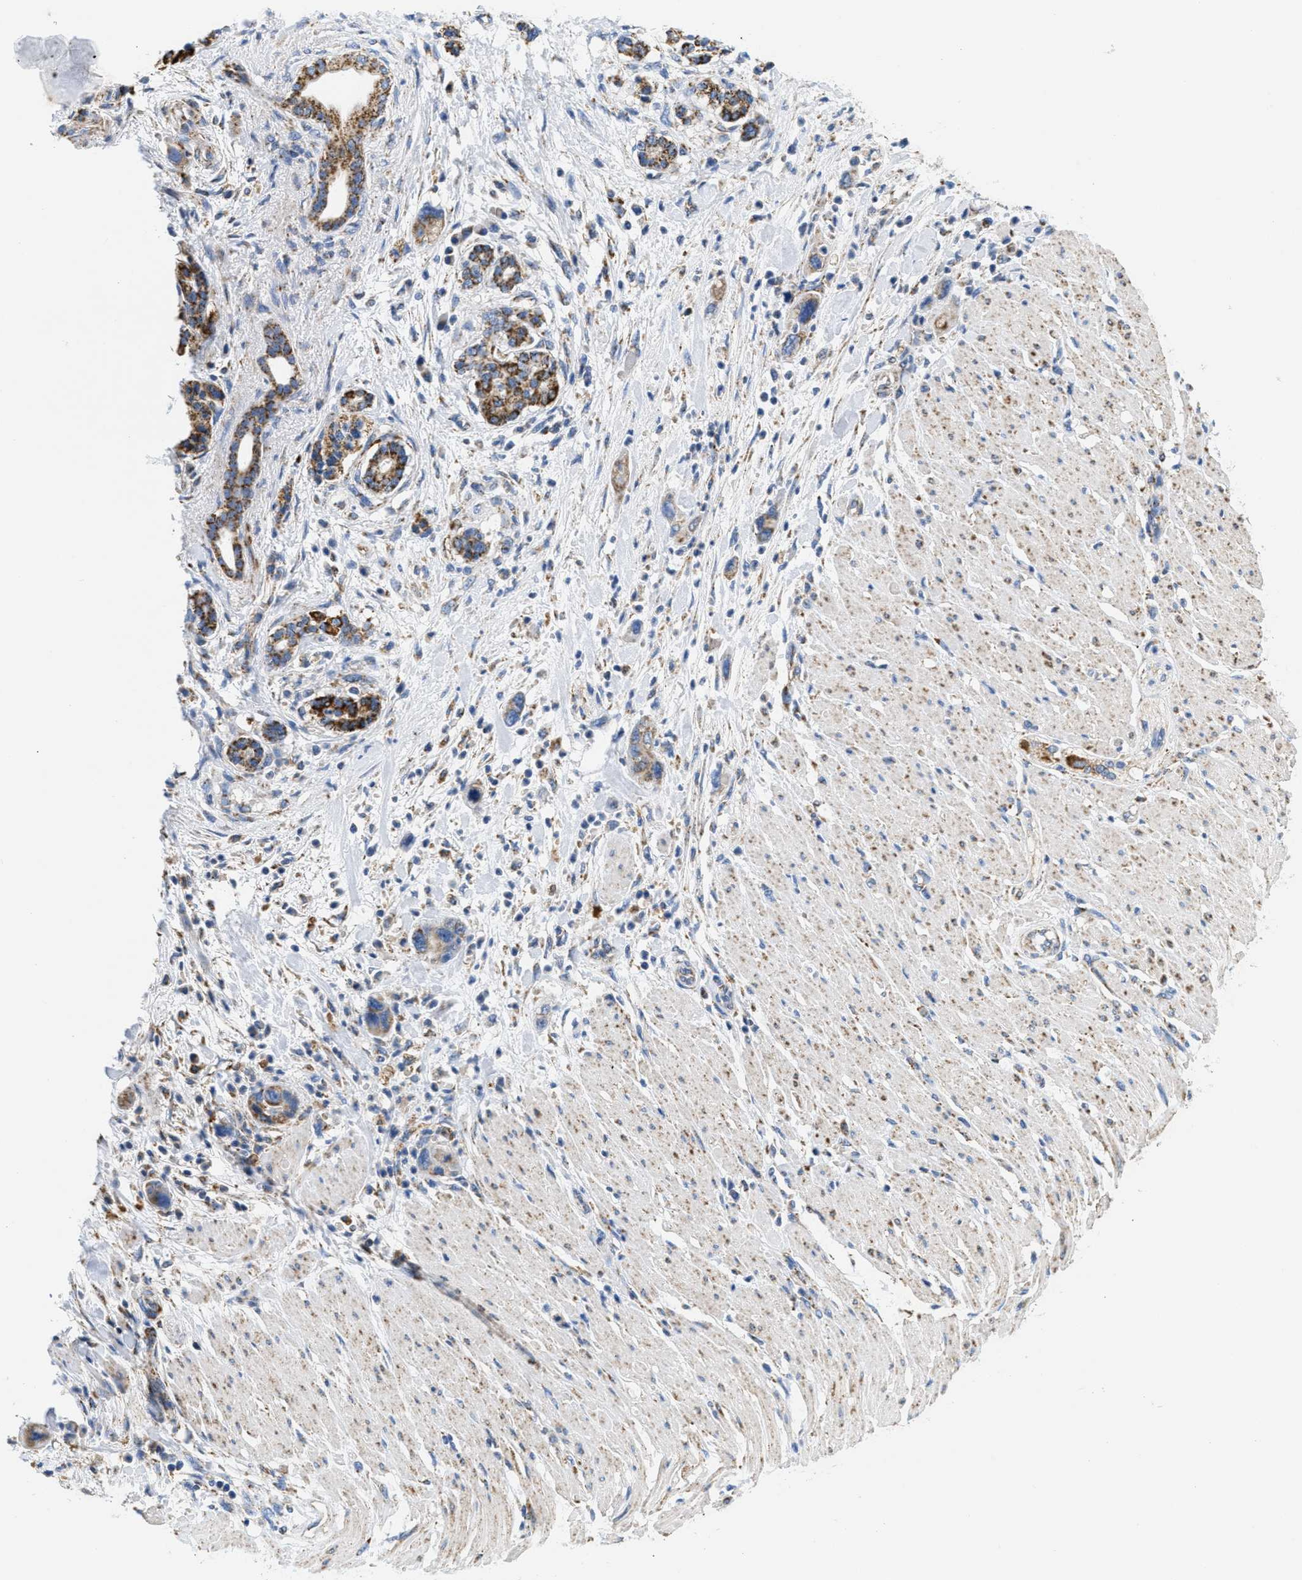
{"staining": {"intensity": "moderate", "quantity": ">75%", "location": "cytoplasmic/membranous"}, "tissue": "pancreatic cancer", "cell_type": "Tumor cells", "image_type": "cancer", "snomed": [{"axis": "morphology", "description": "Normal tissue, NOS"}, {"axis": "morphology", "description": "Adenocarcinoma, NOS"}, {"axis": "topography", "description": "Pancreas"}], "caption": "Immunohistochemistry (IHC) of adenocarcinoma (pancreatic) shows medium levels of moderate cytoplasmic/membranous expression in approximately >75% of tumor cells.", "gene": "KCNJ5", "patient": {"sex": "female", "age": 71}}